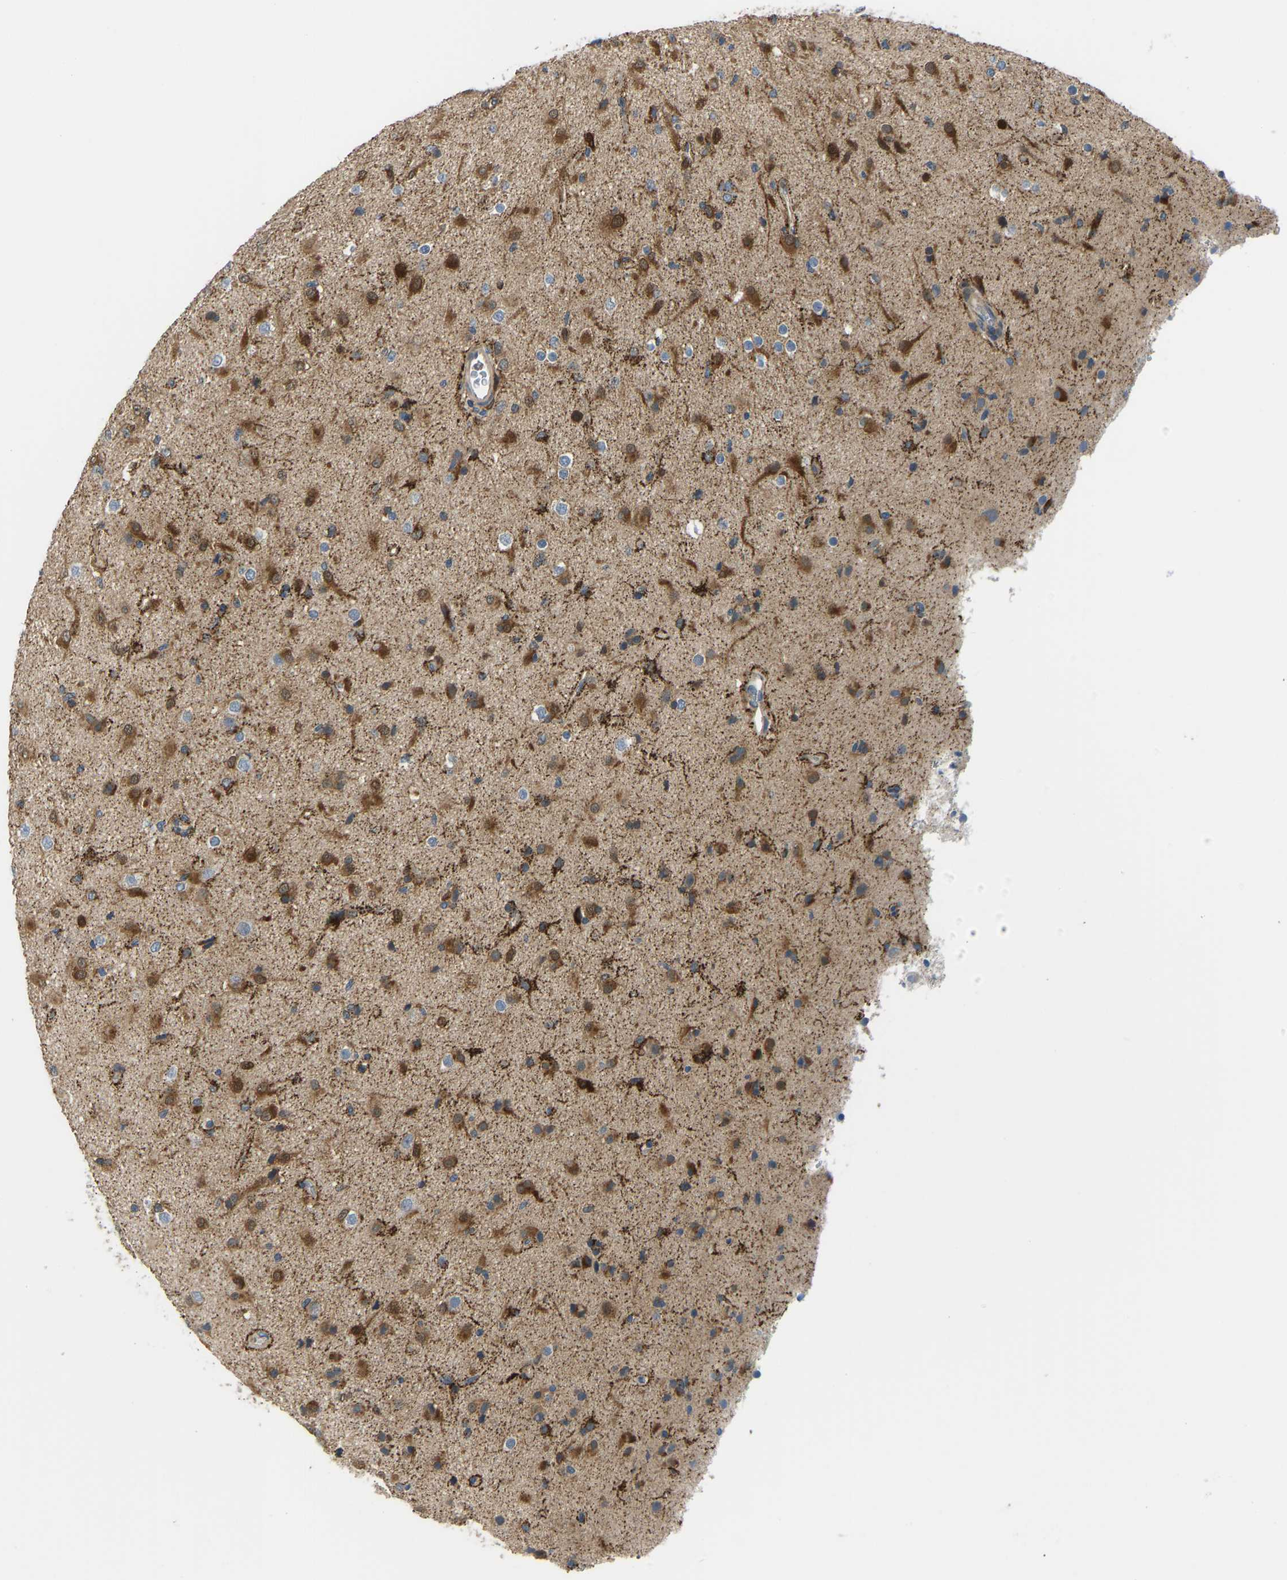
{"staining": {"intensity": "moderate", "quantity": ">75%", "location": "cytoplasmic/membranous"}, "tissue": "glioma", "cell_type": "Tumor cells", "image_type": "cancer", "snomed": [{"axis": "morphology", "description": "Glioma, malignant, Low grade"}, {"axis": "topography", "description": "Brain"}], "caption": "Protein analysis of malignant low-grade glioma tissue exhibits moderate cytoplasmic/membranous positivity in approximately >75% of tumor cells.", "gene": "RBP1", "patient": {"sex": "male", "age": 65}}